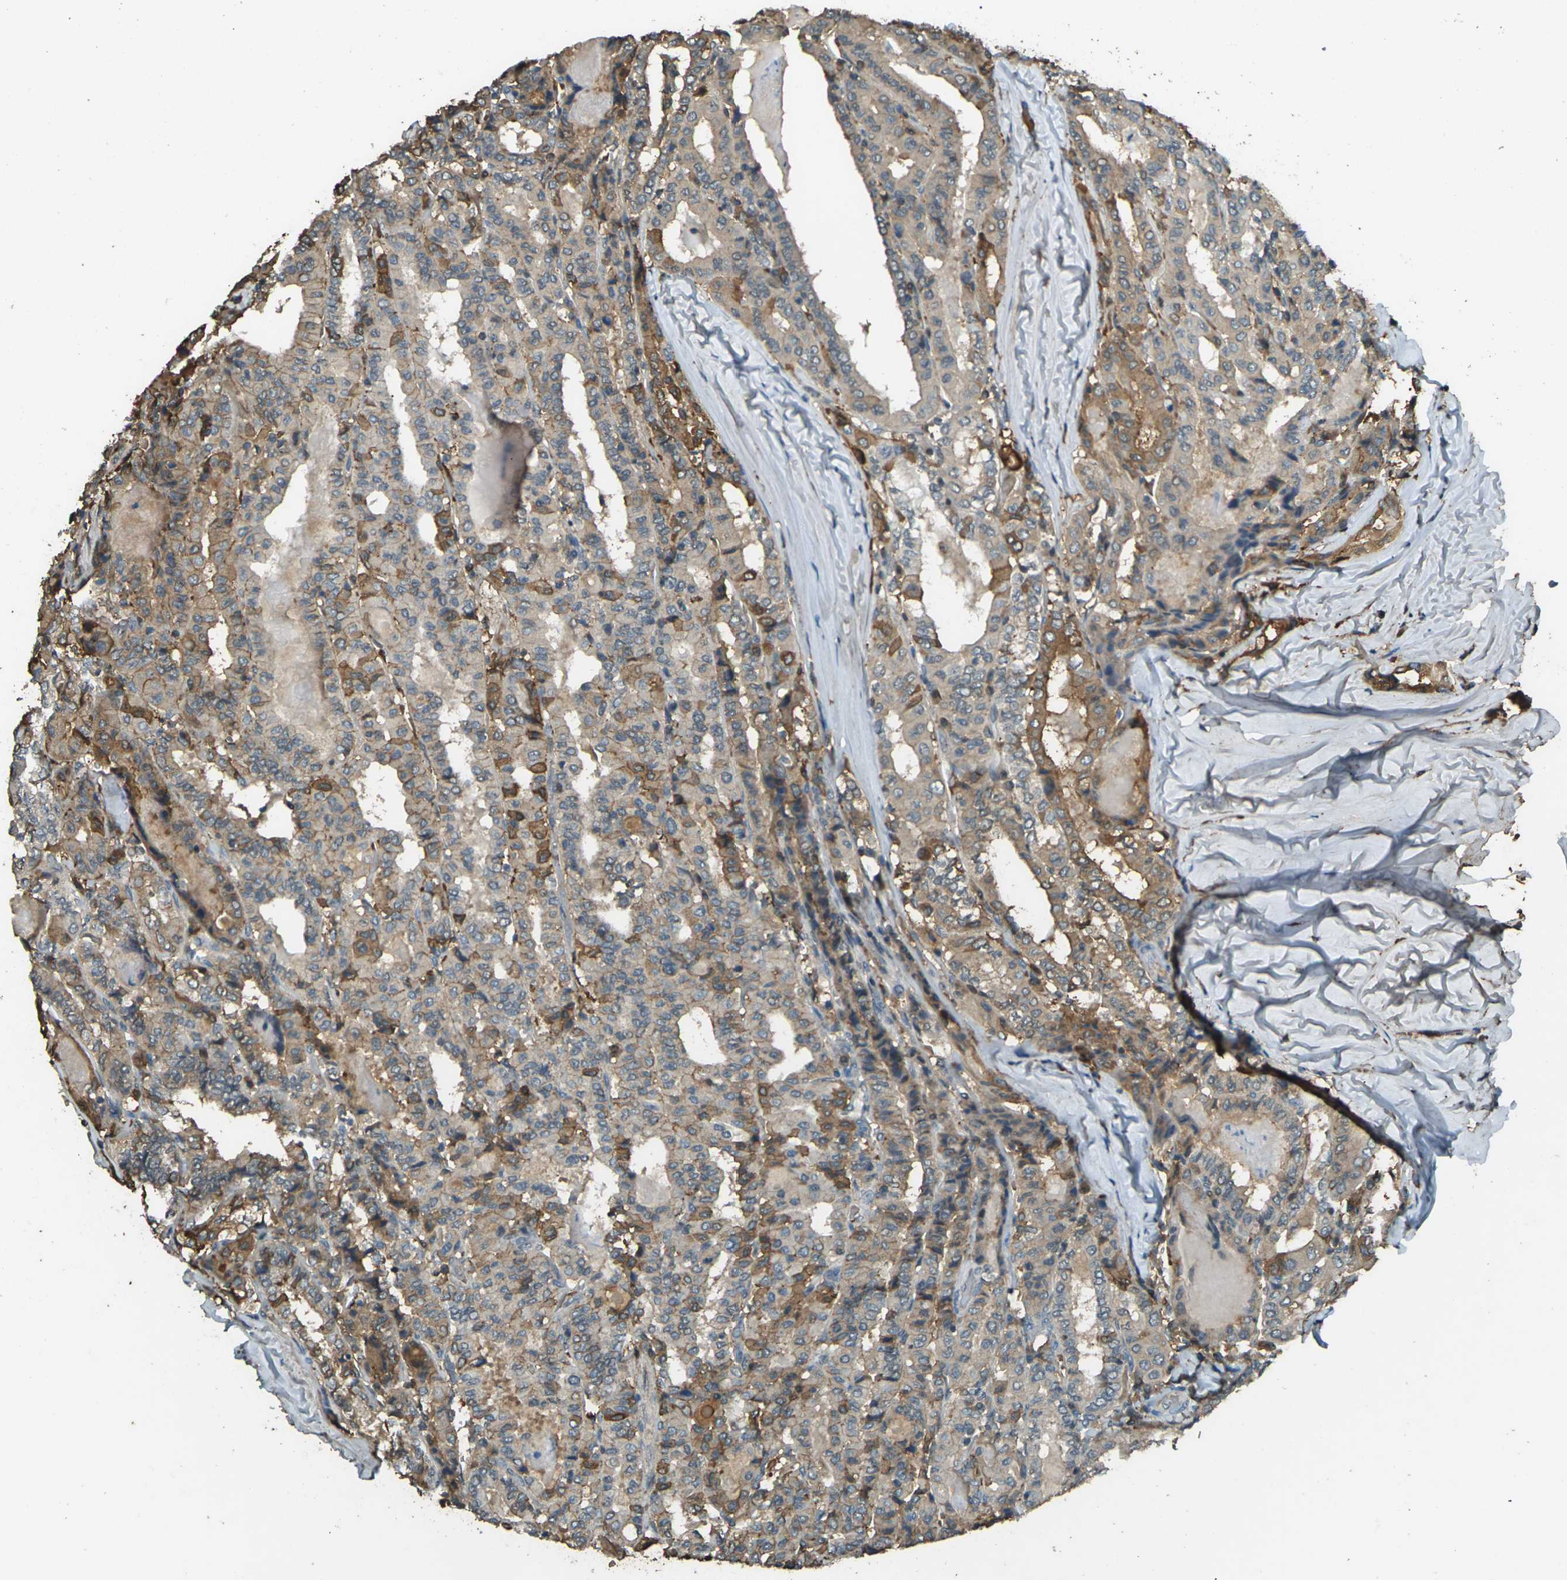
{"staining": {"intensity": "moderate", "quantity": ">75%", "location": "cytoplasmic/membranous"}, "tissue": "thyroid cancer", "cell_type": "Tumor cells", "image_type": "cancer", "snomed": [{"axis": "morphology", "description": "Papillary adenocarcinoma, NOS"}, {"axis": "topography", "description": "Thyroid gland"}], "caption": "Immunohistochemical staining of human thyroid cancer (papillary adenocarcinoma) displays medium levels of moderate cytoplasmic/membranous expression in approximately >75% of tumor cells.", "gene": "CYP1B1", "patient": {"sex": "female", "age": 42}}